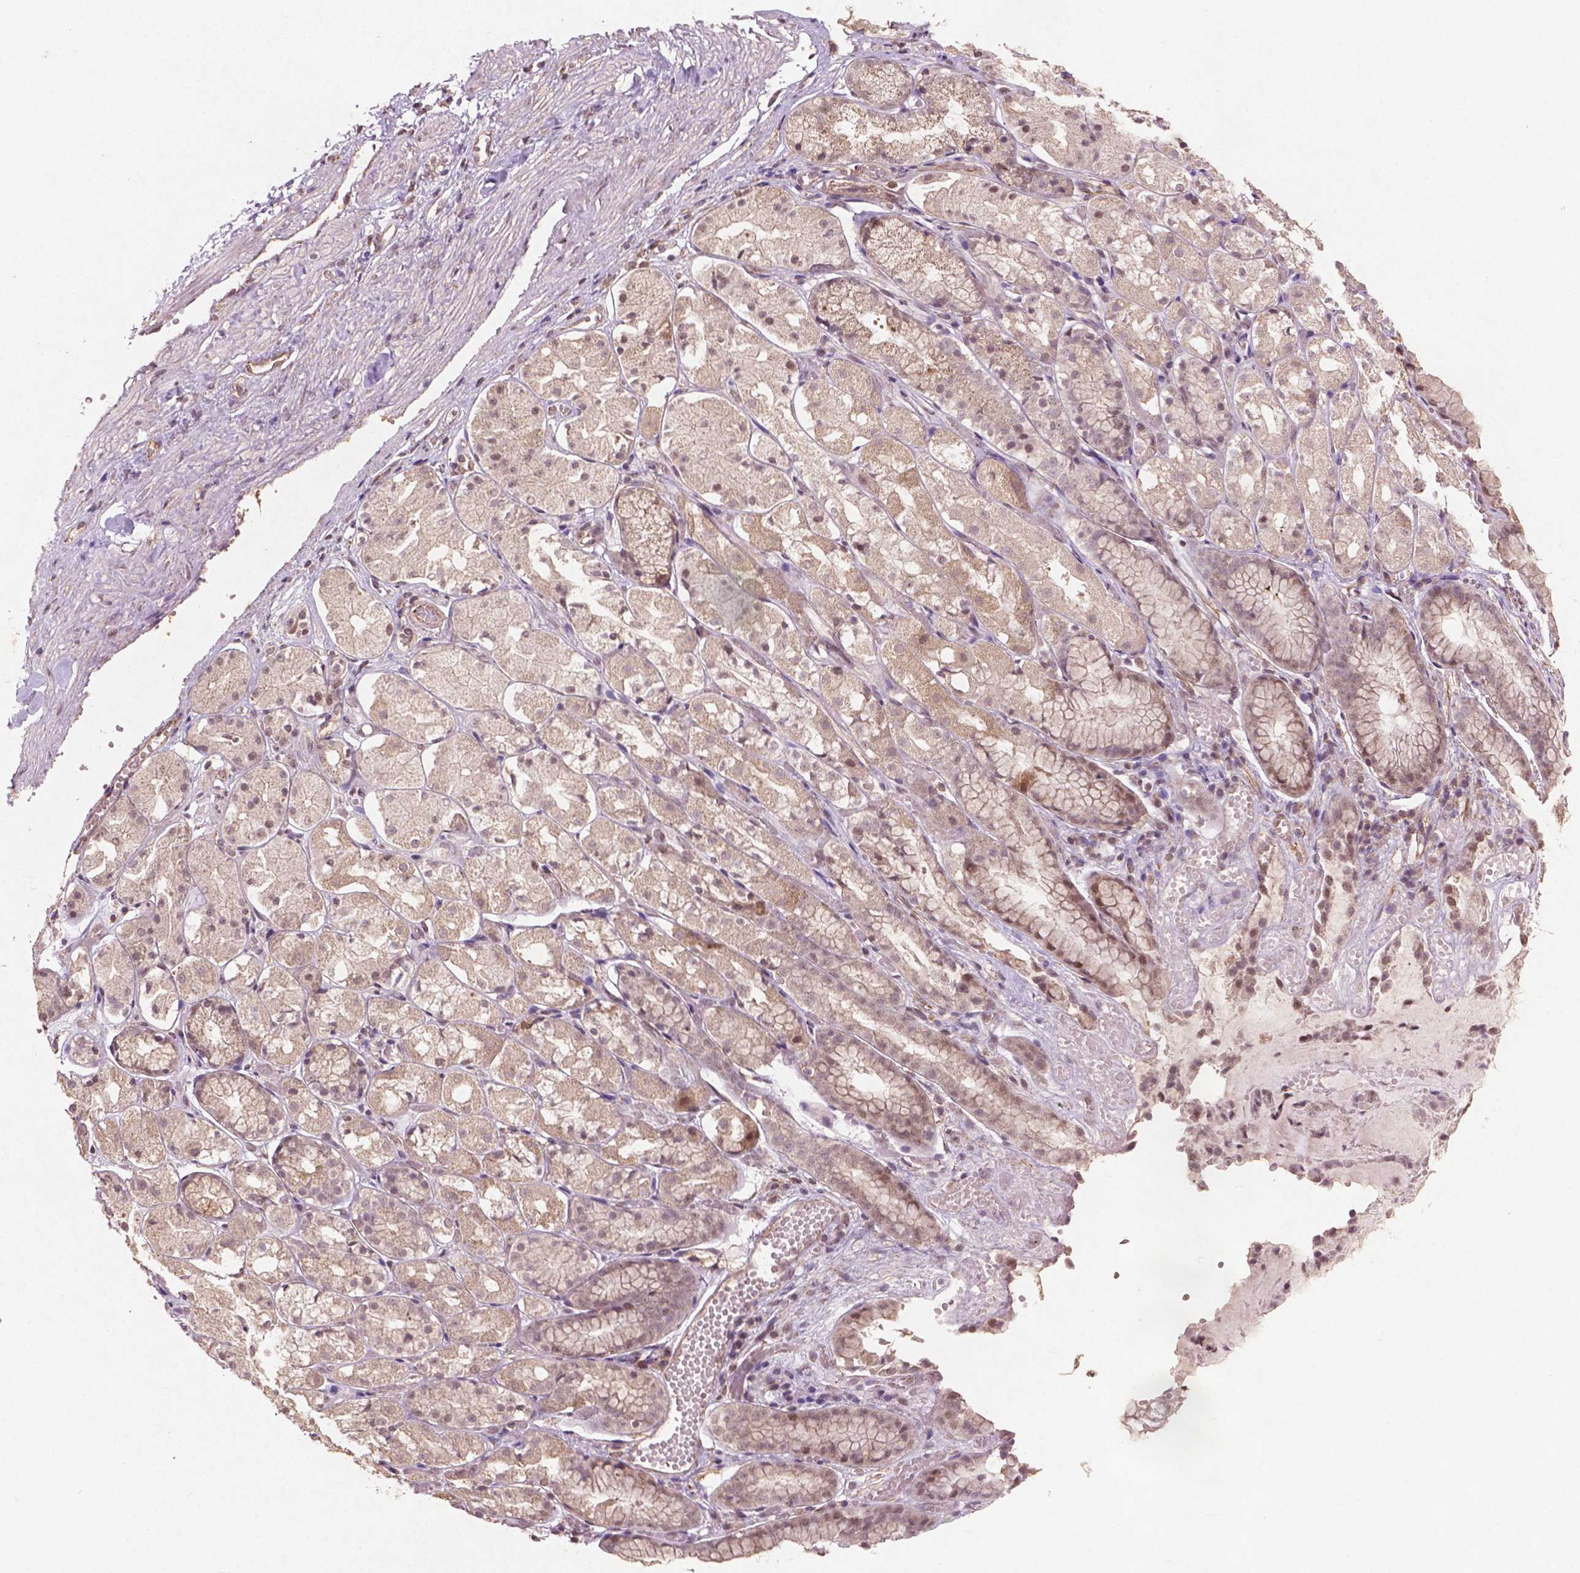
{"staining": {"intensity": "weak", "quantity": ">75%", "location": "cytoplasmic/membranous,nuclear"}, "tissue": "stomach", "cell_type": "Glandular cells", "image_type": "normal", "snomed": [{"axis": "morphology", "description": "Normal tissue, NOS"}, {"axis": "topography", "description": "Stomach"}], "caption": "Brown immunohistochemical staining in benign stomach shows weak cytoplasmic/membranous,nuclear staining in approximately >75% of glandular cells. (brown staining indicates protein expression, while blue staining denotes nuclei).", "gene": "SMAD2", "patient": {"sex": "male", "age": 70}}